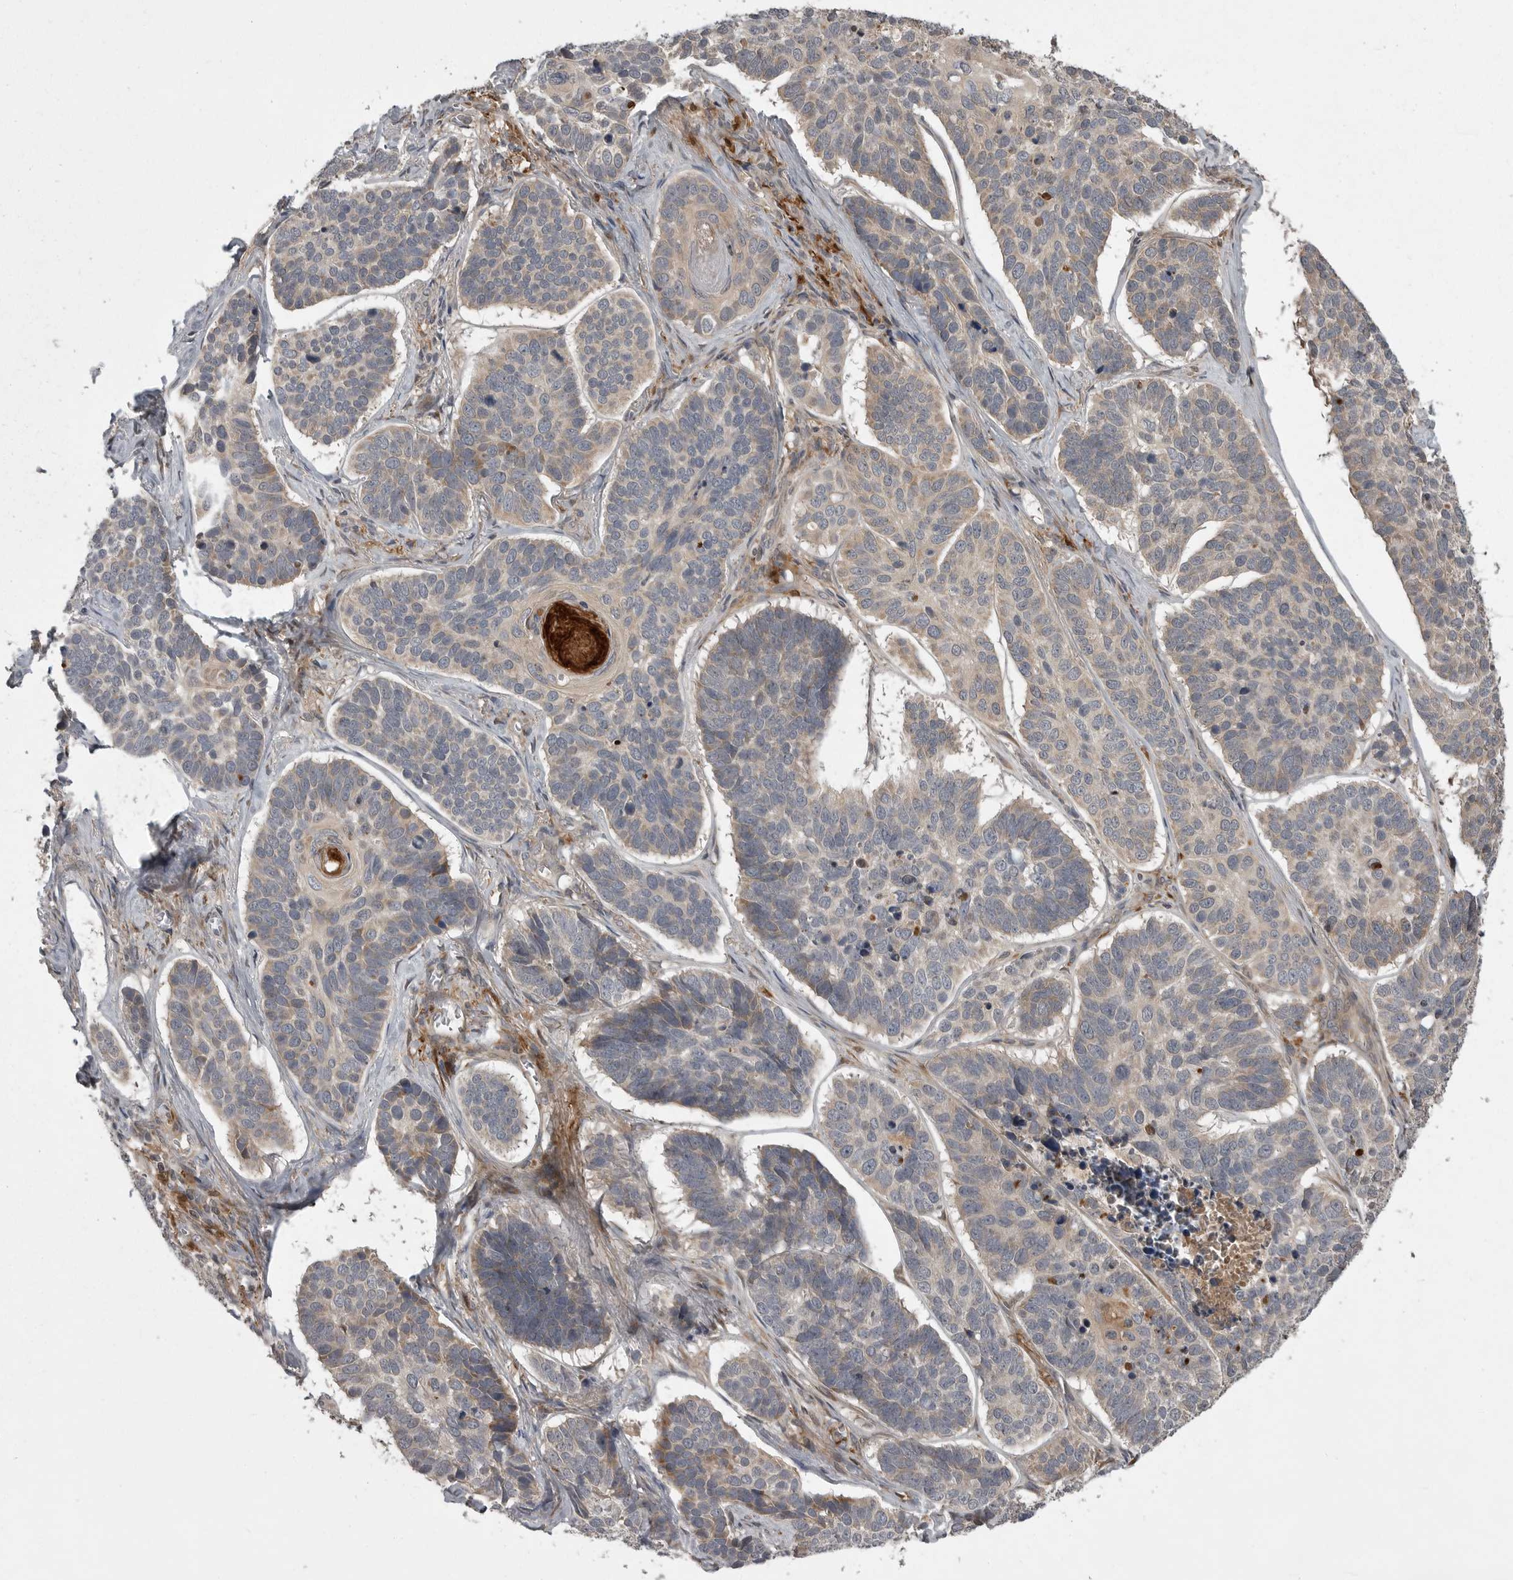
{"staining": {"intensity": "weak", "quantity": "<25%", "location": "cytoplasmic/membranous"}, "tissue": "skin cancer", "cell_type": "Tumor cells", "image_type": "cancer", "snomed": [{"axis": "morphology", "description": "Basal cell carcinoma"}, {"axis": "topography", "description": "Skin"}], "caption": "This is a micrograph of immunohistochemistry staining of skin cancer (basal cell carcinoma), which shows no positivity in tumor cells. (DAB (3,3'-diaminobenzidine) IHC with hematoxylin counter stain).", "gene": "GPR31", "patient": {"sex": "male", "age": 62}}